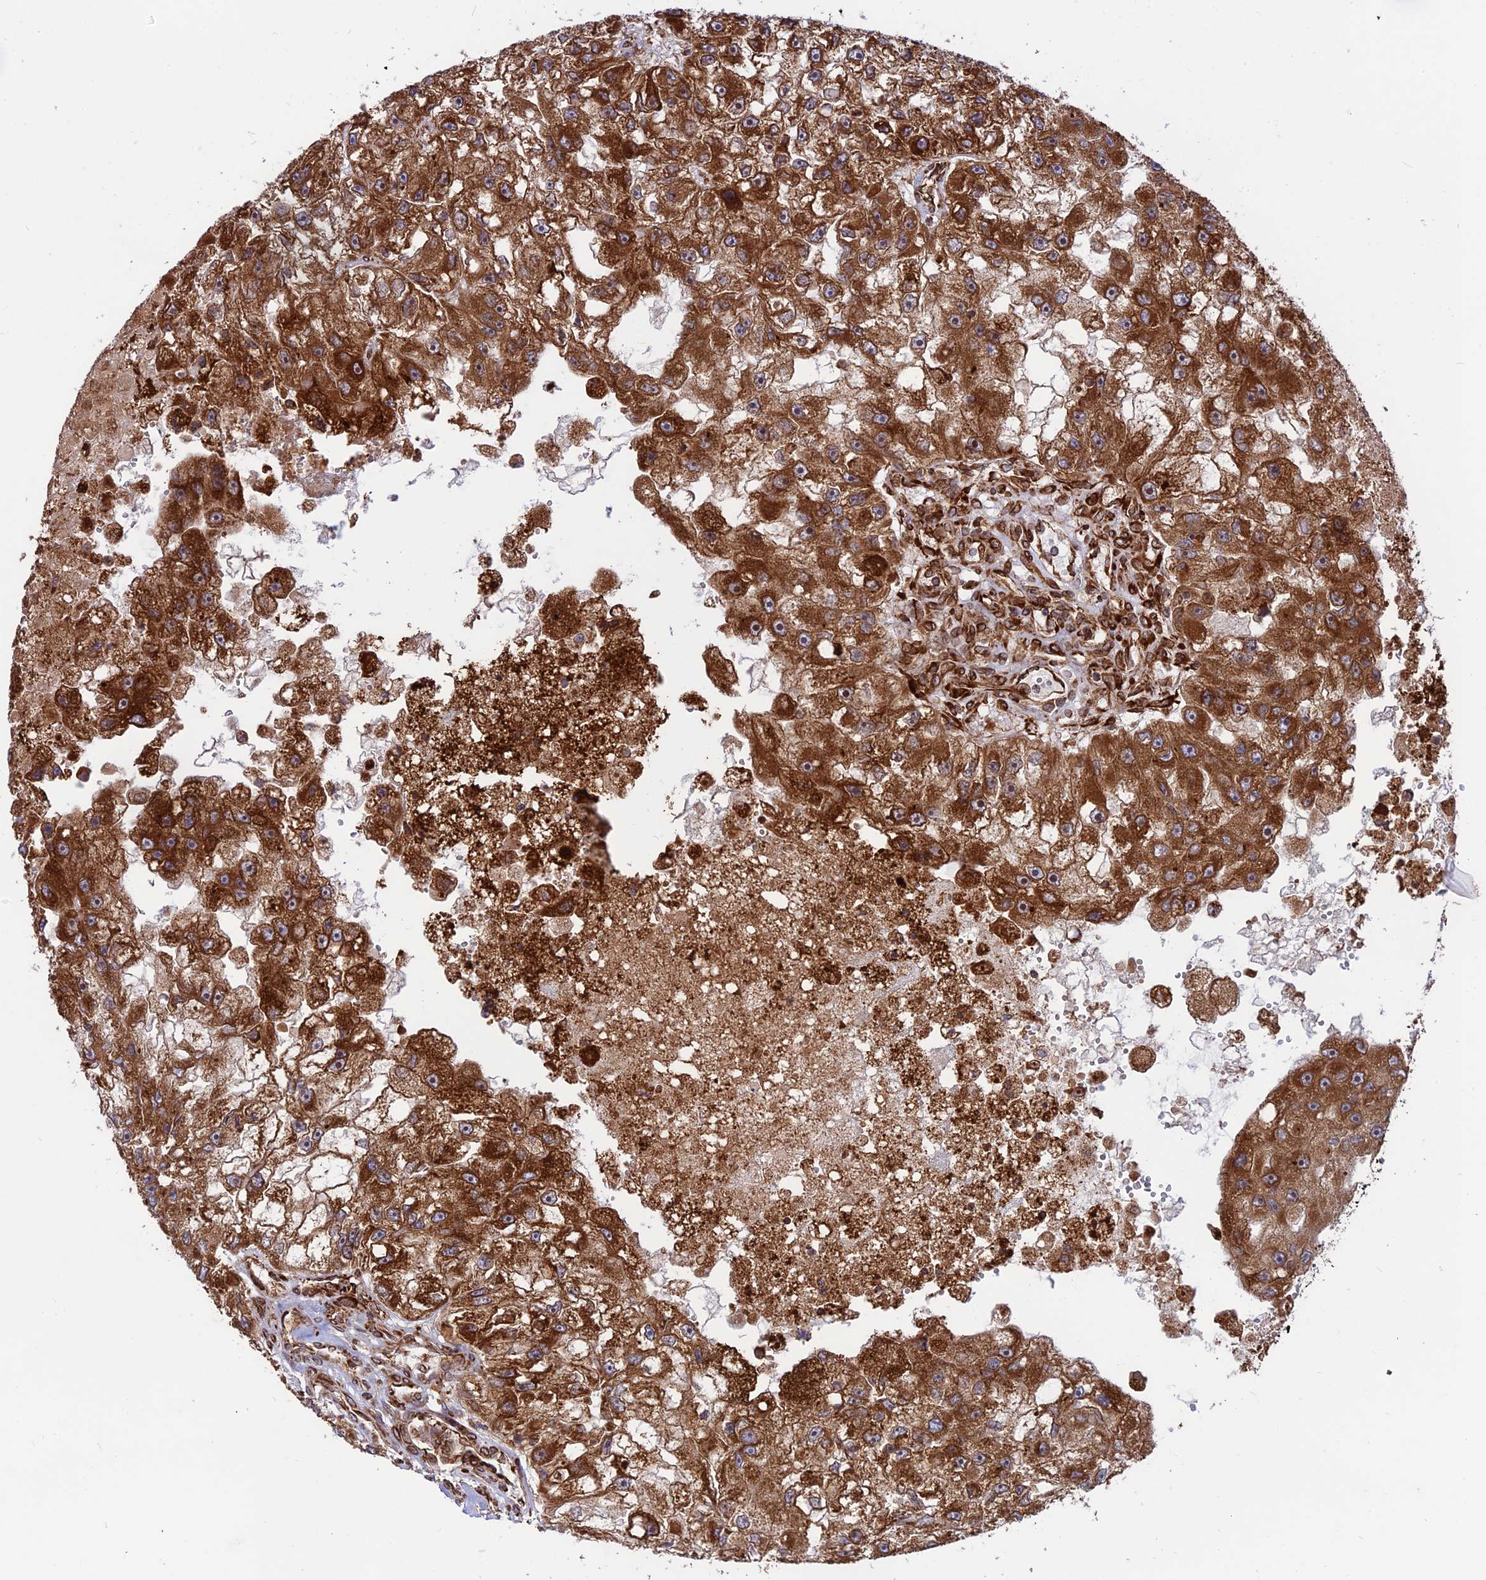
{"staining": {"intensity": "strong", "quantity": ">75%", "location": "cytoplasmic/membranous"}, "tissue": "renal cancer", "cell_type": "Tumor cells", "image_type": "cancer", "snomed": [{"axis": "morphology", "description": "Adenocarcinoma, NOS"}, {"axis": "topography", "description": "Kidney"}], "caption": "IHC (DAB (3,3'-diaminobenzidine)) staining of renal cancer (adenocarcinoma) shows strong cytoplasmic/membranous protein expression in approximately >75% of tumor cells. The staining is performed using DAB brown chromogen to label protein expression. The nuclei are counter-stained blue using hematoxylin.", "gene": "CRTAP", "patient": {"sex": "male", "age": 63}}